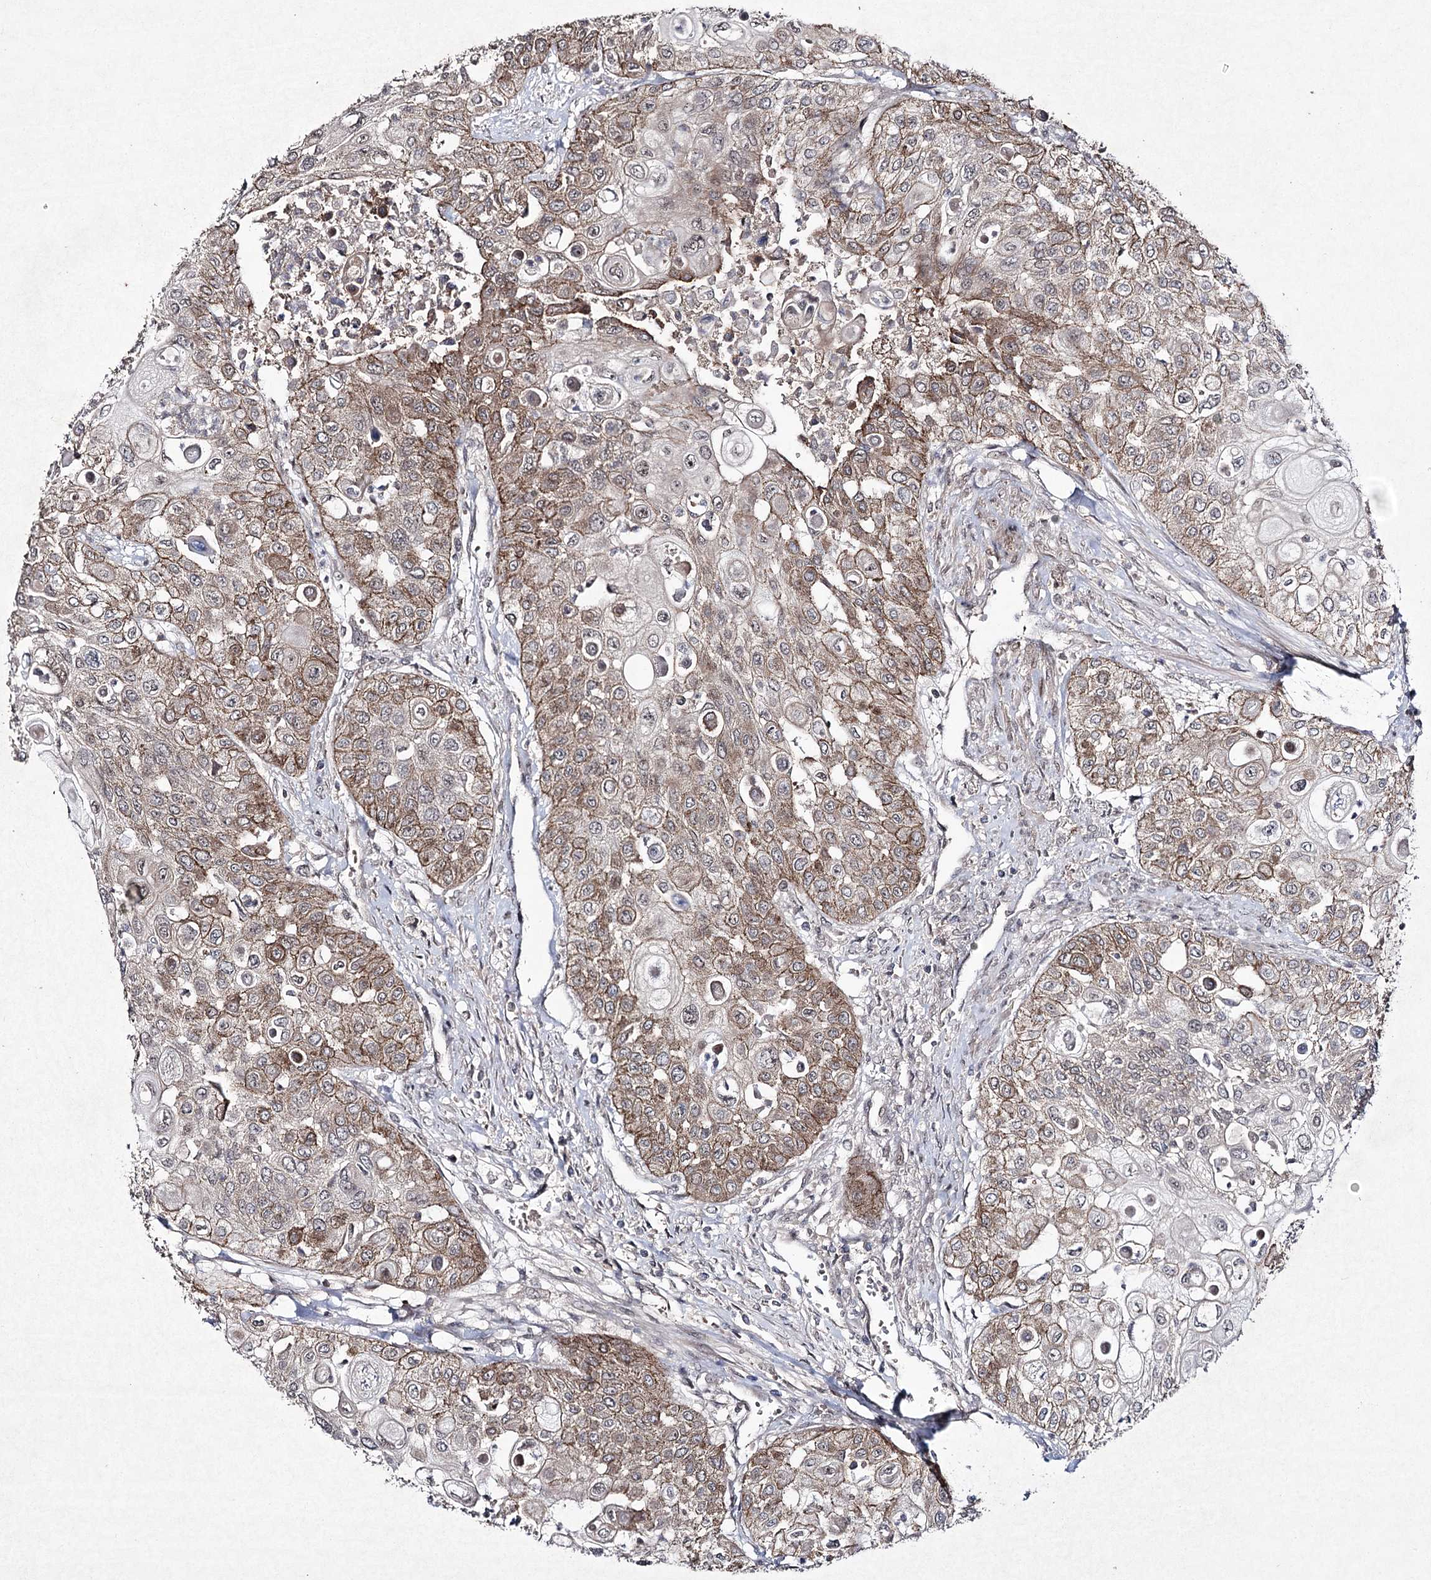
{"staining": {"intensity": "moderate", "quantity": ">75%", "location": "cytoplasmic/membranous"}, "tissue": "urothelial cancer", "cell_type": "Tumor cells", "image_type": "cancer", "snomed": [{"axis": "morphology", "description": "Urothelial carcinoma, High grade"}, {"axis": "topography", "description": "Urinary bladder"}], "caption": "High-grade urothelial carcinoma tissue exhibits moderate cytoplasmic/membranous positivity in about >75% of tumor cells", "gene": "HOXC11", "patient": {"sex": "female", "age": 79}}